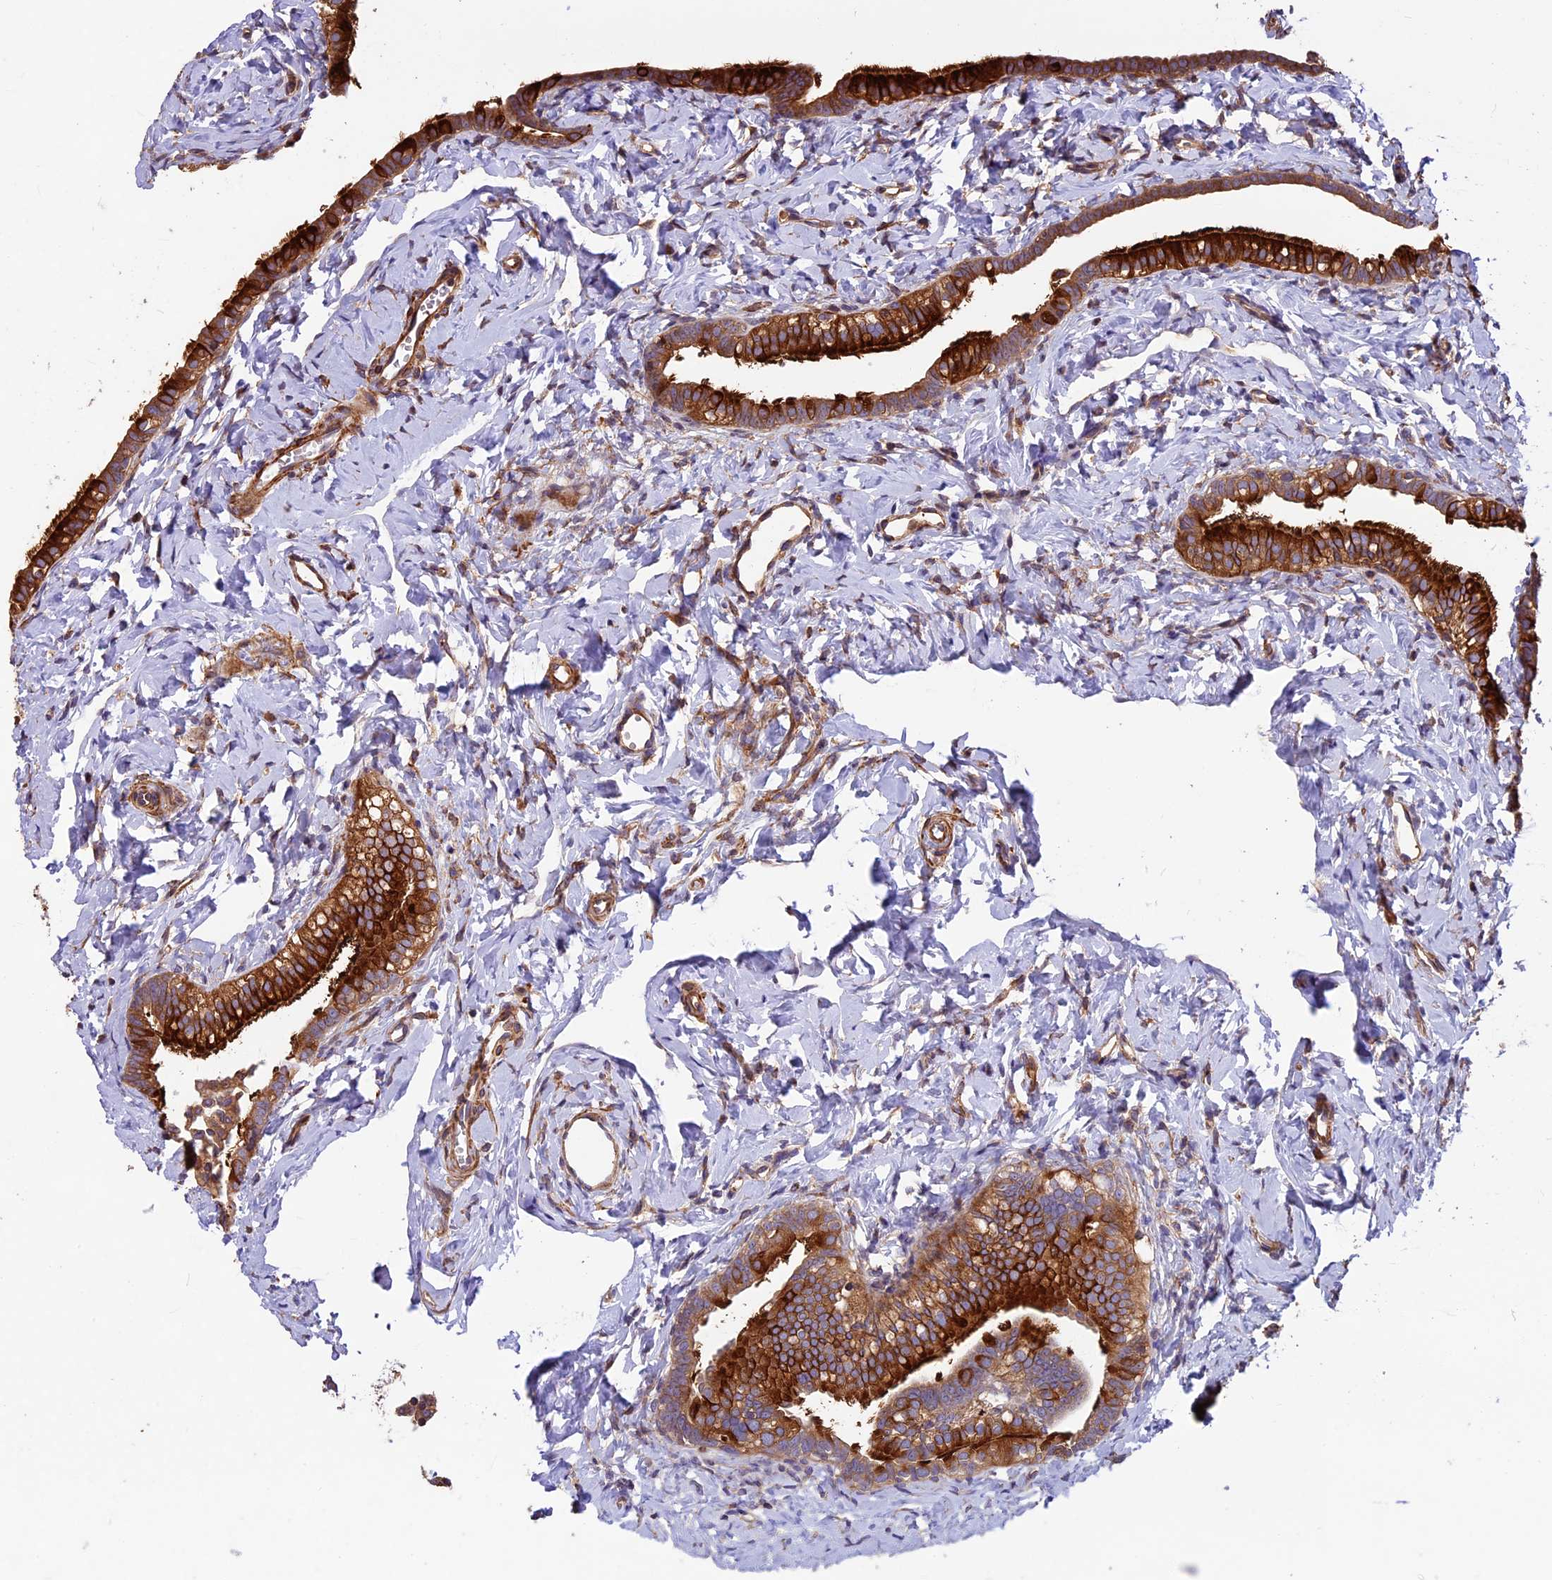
{"staining": {"intensity": "strong", "quantity": ">75%", "location": "cytoplasmic/membranous"}, "tissue": "fallopian tube", "cell_type": "Glandular cells", "image_type": "normal", "snomed": [{"axis": "morphology", "description": "Normal tissue, NOS"}, {"axis": "topography", "description": "Fallopian tube"}], "caption": "Human fallopian tube stained with a brown dye reveals strong cytoplasmic/membranous positive expression in approximately >75% of glandular cells.", "gene": "ANO3", "patient": {"sex": "female", "age": 66}}